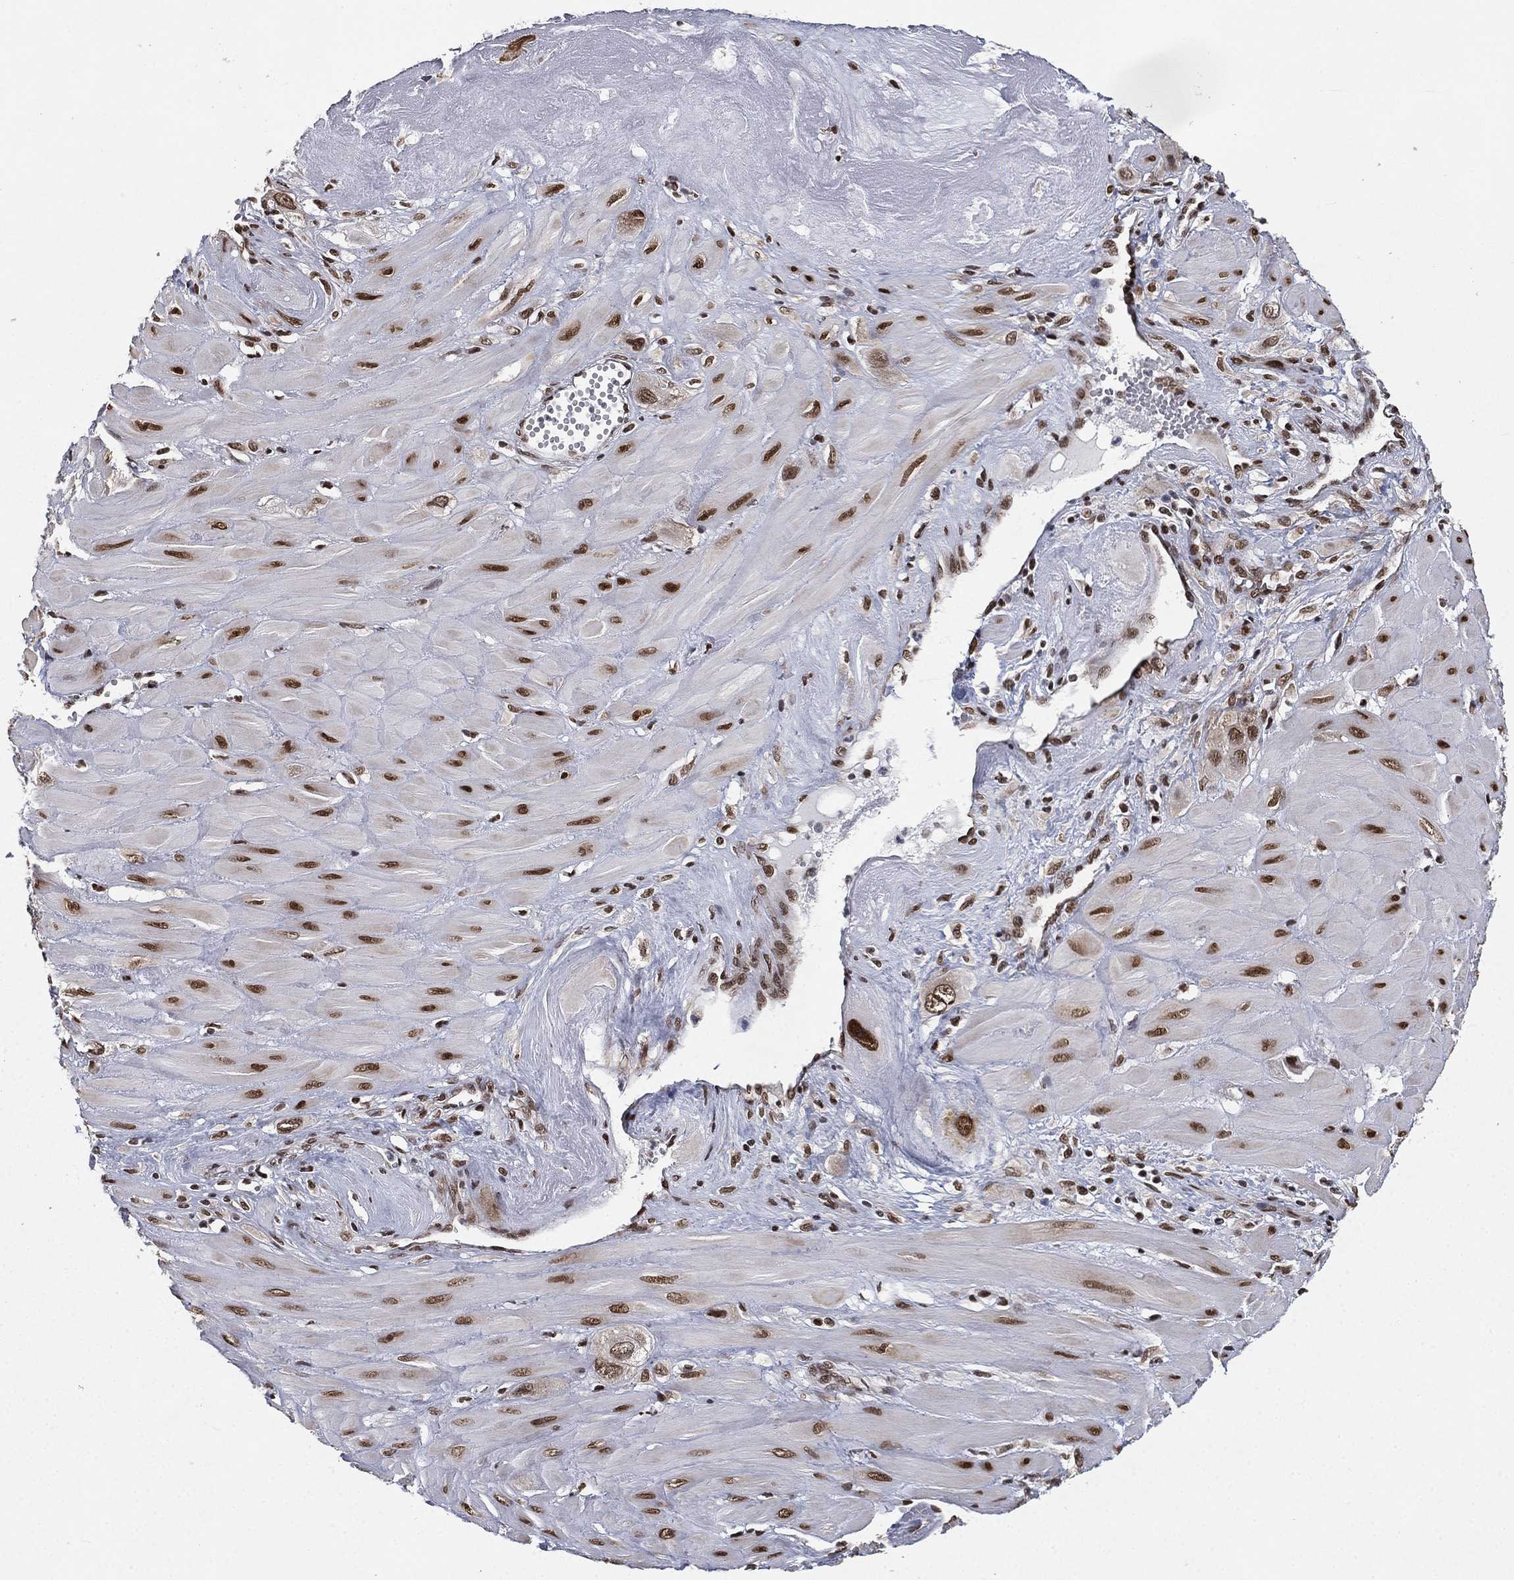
{"staining": {"intensity": "moderate", "quantity": ">75%", "location": "nuclear"}, "tissue": "cervical cancer", "cell_type": "Tumor cells", "image_type": "cancer", "snomed": [{"axis": "morphology", "description": "Squamous cell carcinoma, NOS"}, {"axis": "topography", "description": "Cervix"}], "caption": "This is a photomicrograph of immunohistochemistry (IHC) staining of cervical cancer, which shows moderate staining in the nuclear of tumor cells.", "gene": "FUBP3", "patient": {"sex": "female", "age": 34}}